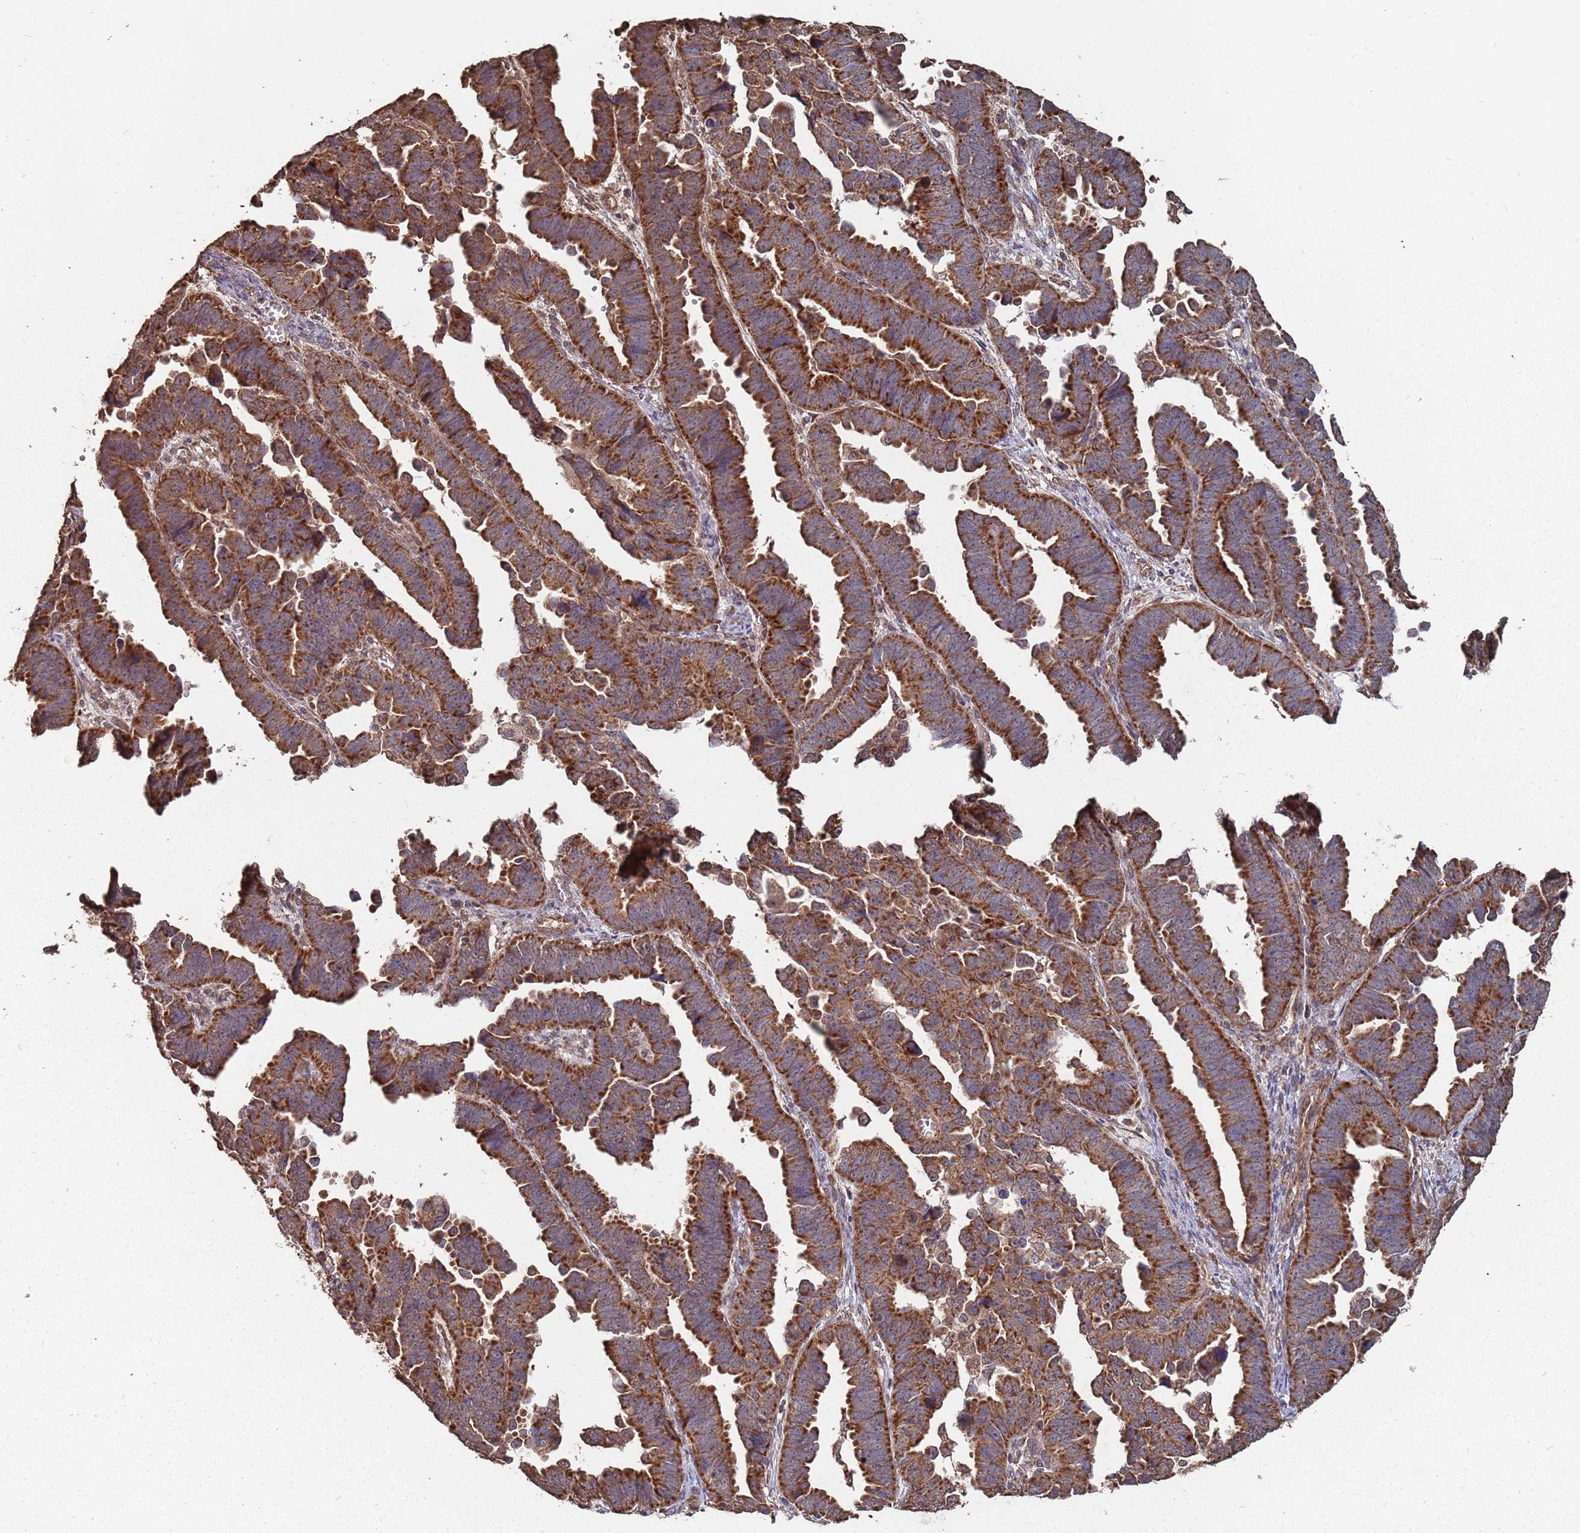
{"staining": {"intensity": "strong", "quantity": ">75%", "location": "cytoplasmic/membranous"}, "tissue": "endometrial cancer", "cell_type": "Tumor cells", "image_type": "cancer", "snomed": [{"axis": "morphology", "description": "Adenocarcinoma, NOS"}, {"axis": "topography", "description": "Endometrium"}], "caption": "Tumor cells reveal strong cytoplasmic/membranous expression in about >75% of cells in adenocarcinoma (endometrial).", "gene": "PRORP", "patient": {"sex": "female", "age": 75}}